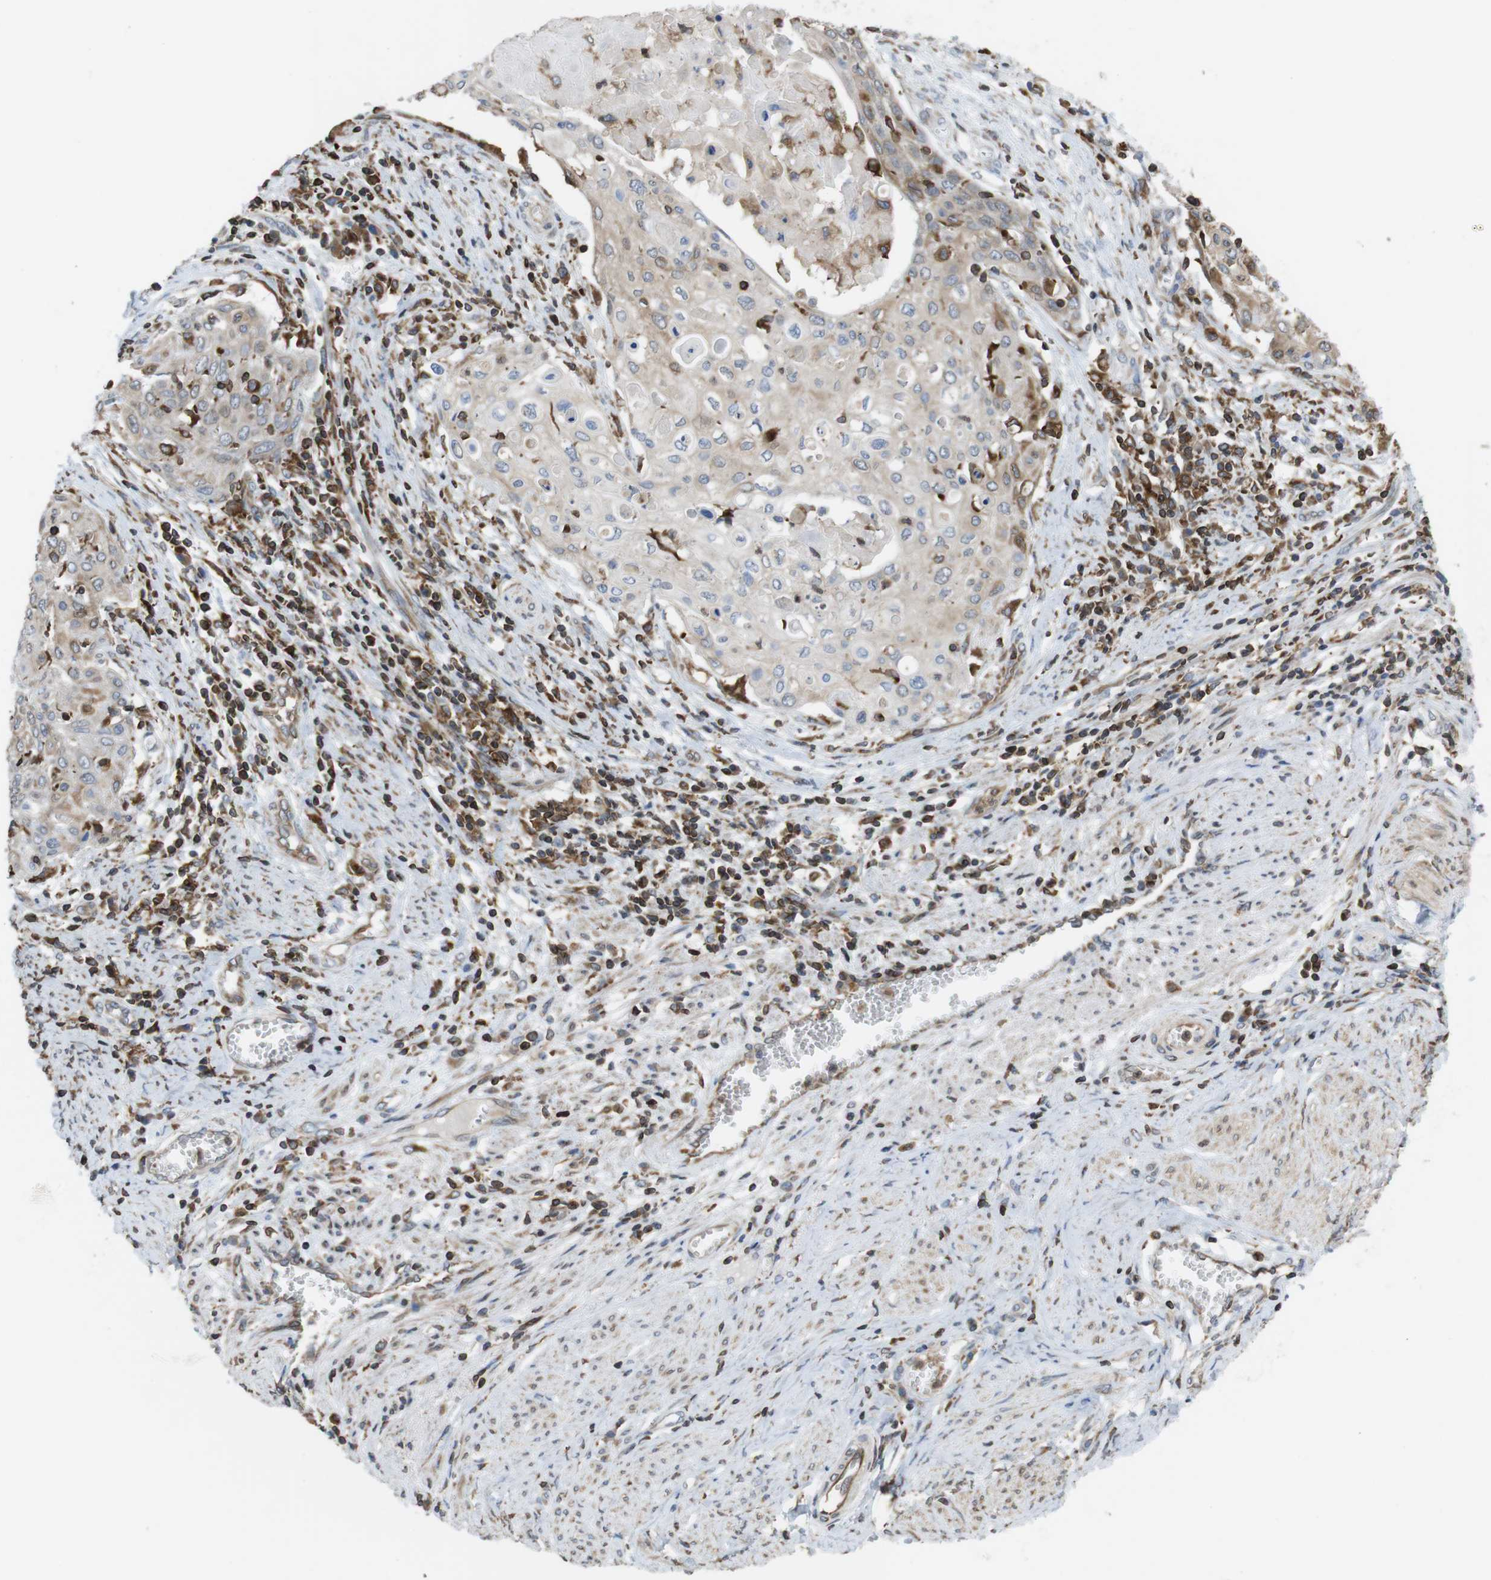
{"staining": {"intensity": "weak", "quantity": ">75%", "location": "cytoplasmic/membranous"}, "tissue": "cervical cancer", "cell_type": "Tumor cells", "image_type": "cancer", "snomed": [{"axis": "morphology", "description": "Squamous cell carcinoma, NOS"}, {"axis": "topography", "description": "Cervix"}], "caption": "This image demonstrates immunohistochemistry (IHC) staining of human cervical cancer, with low weak cytoplasmic/membranous positivity in approximately >75% of tumor cells.", "gene": "ARL6IP5", "patient": {"sex": "female", "age": 39}}